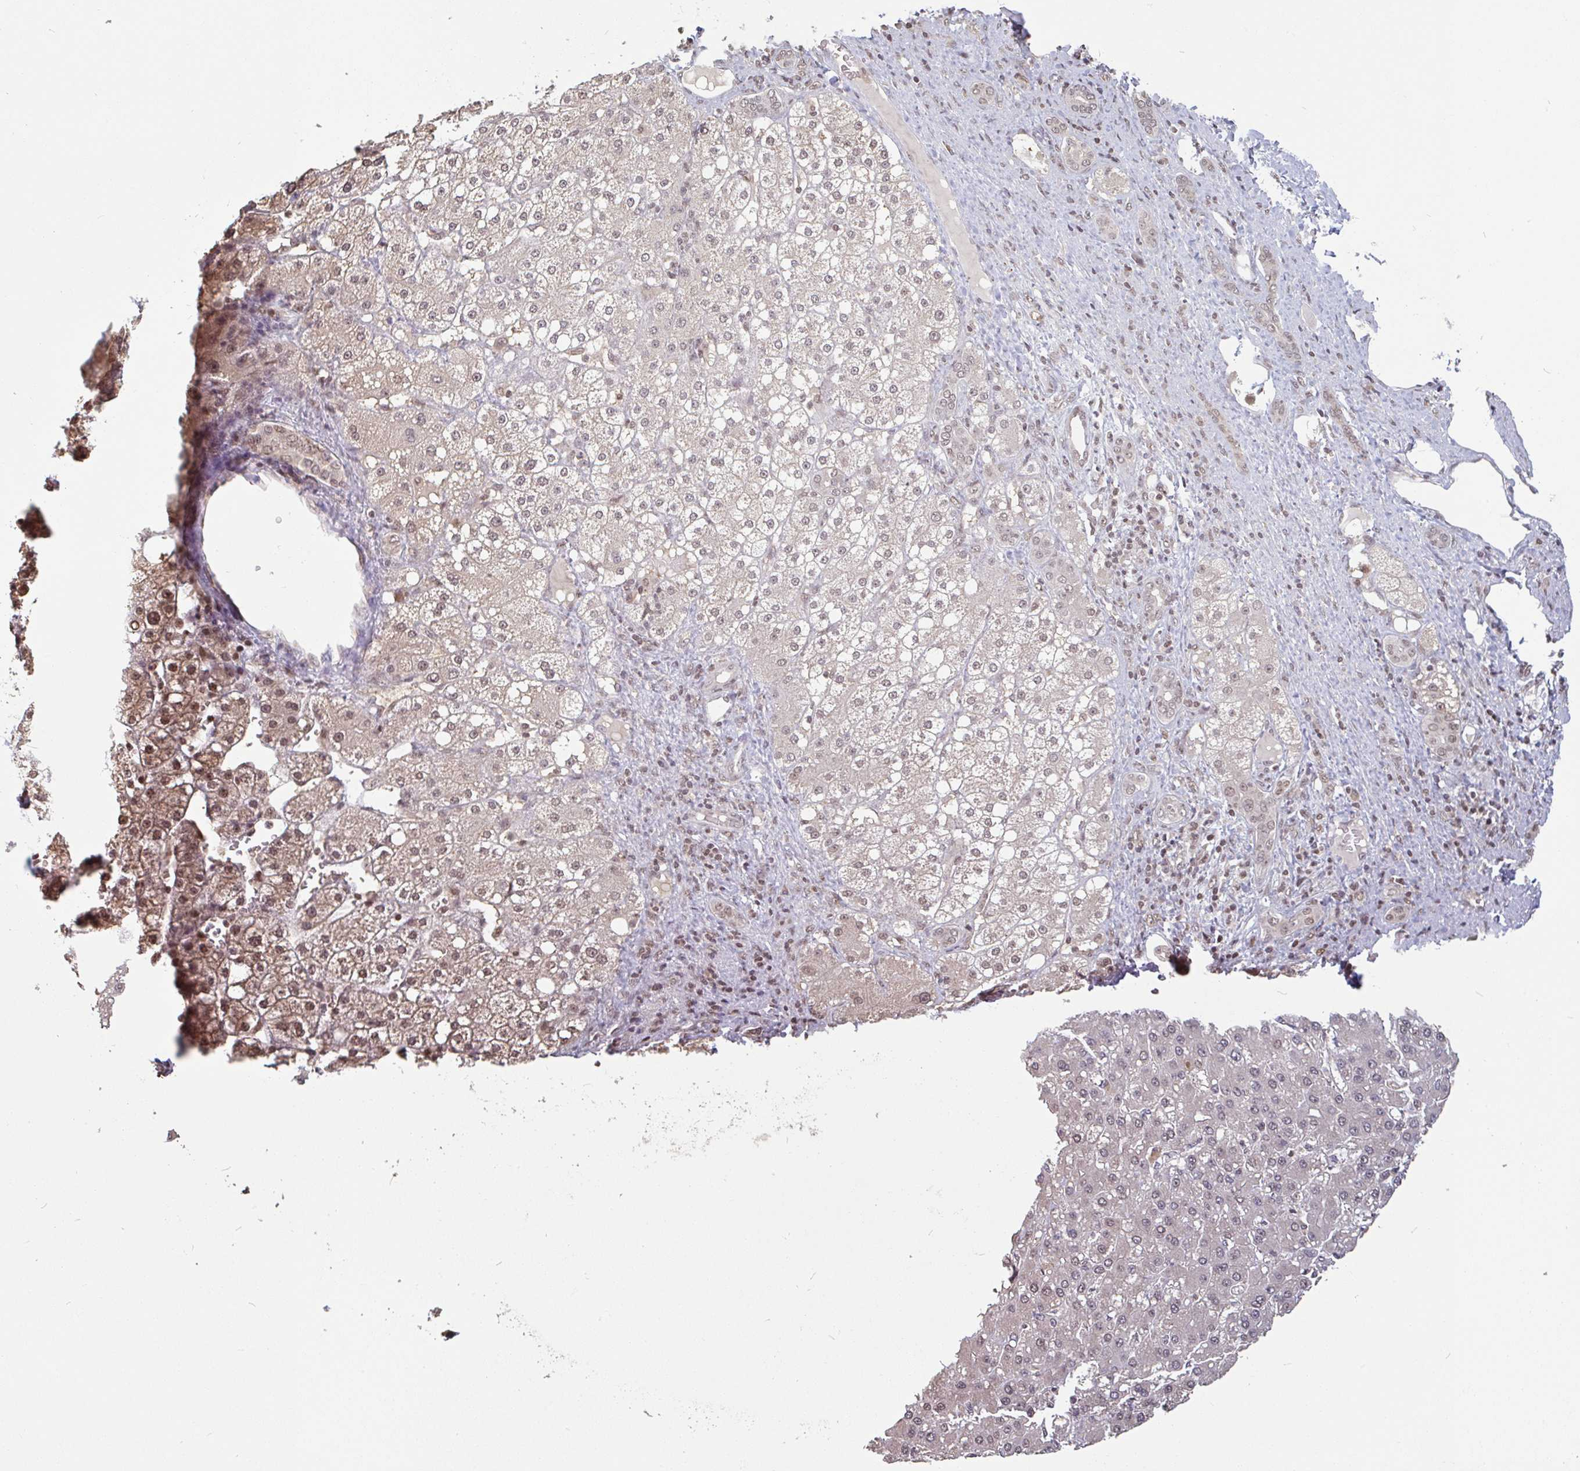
{"staining": {"intensity": "weak", "quantity": "25%-75%", "location": "nuclear"}, "tissue": "liver cancer", "cell_type": "Tumor cells", "image_type": "cancer", "snomed": [{"axis": "morphology", "description": "Carcinoma, Hepatocellular, NOS"}, {"axis": "topography", "description": "Liver"}], "caption": "This micrograph shows immunohistochemistry staining of liver hepatocellular carcinoma, with low weak nuclear expression in about 25%-75% of tumor cells.", "gene": "DR1", "patient": {"sex": "male", "age": 67}}